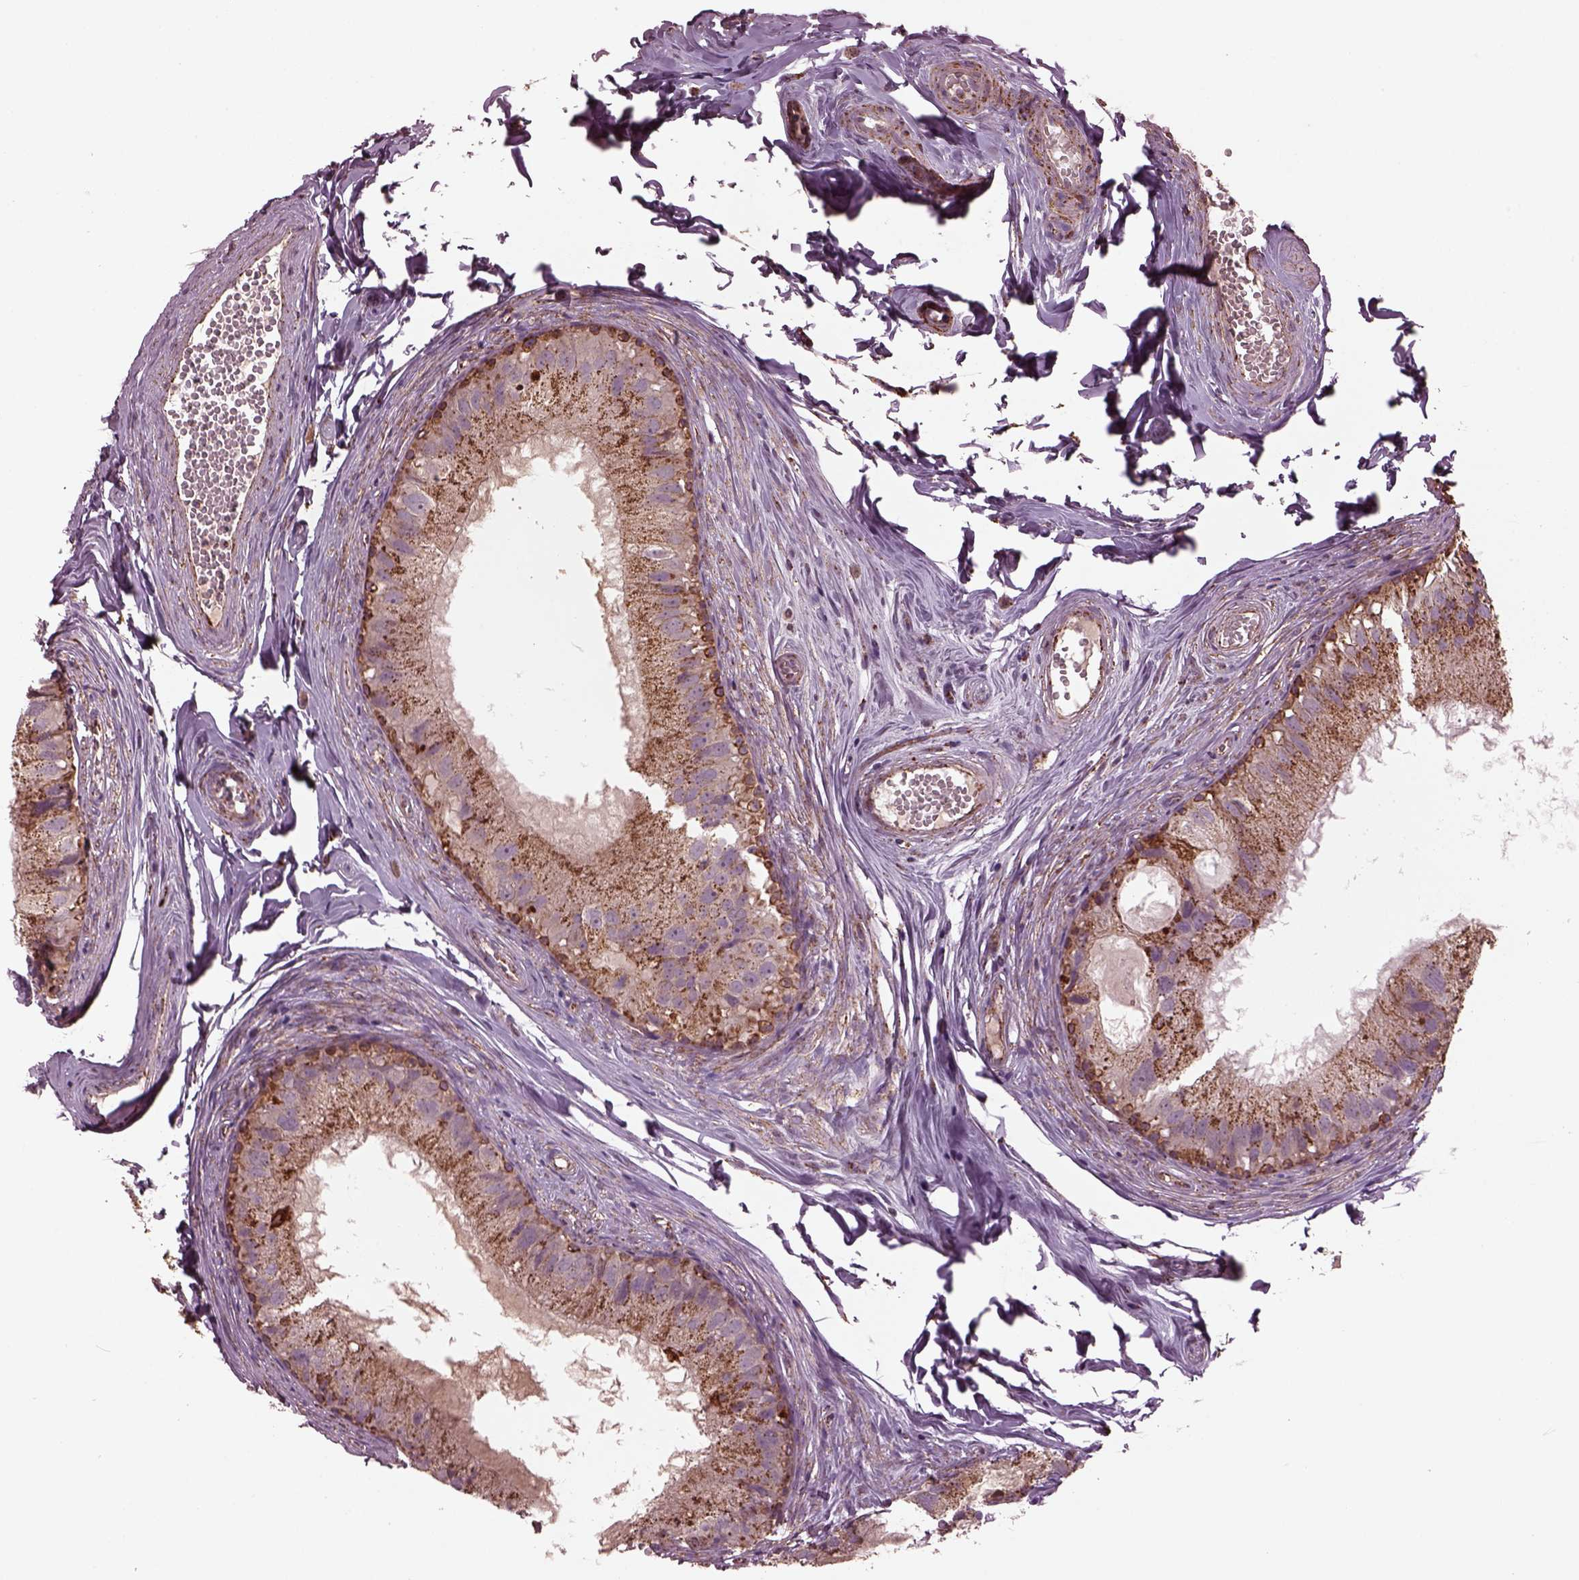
{"staining": {"intensity": "weak", "quantity": ">75%", "location": "cytoplasmic/membranous"}, "tissue": "epididymis", "cell_type": "Glandular cells", "image_type": "normal", "snomed": [{"axis": "morphology", "description": "Normal tissue, NOS"}, {"axis": "topography", "description": "Epididymis"}], "caption": "Brown immunohistochemical staining in normal epididymis demonstrates weak cytoplasmic/membranous positivity in about >75% of glandular cells.", "gene": "TMEM254", "patient": {"sex": "male", "age": 45}}